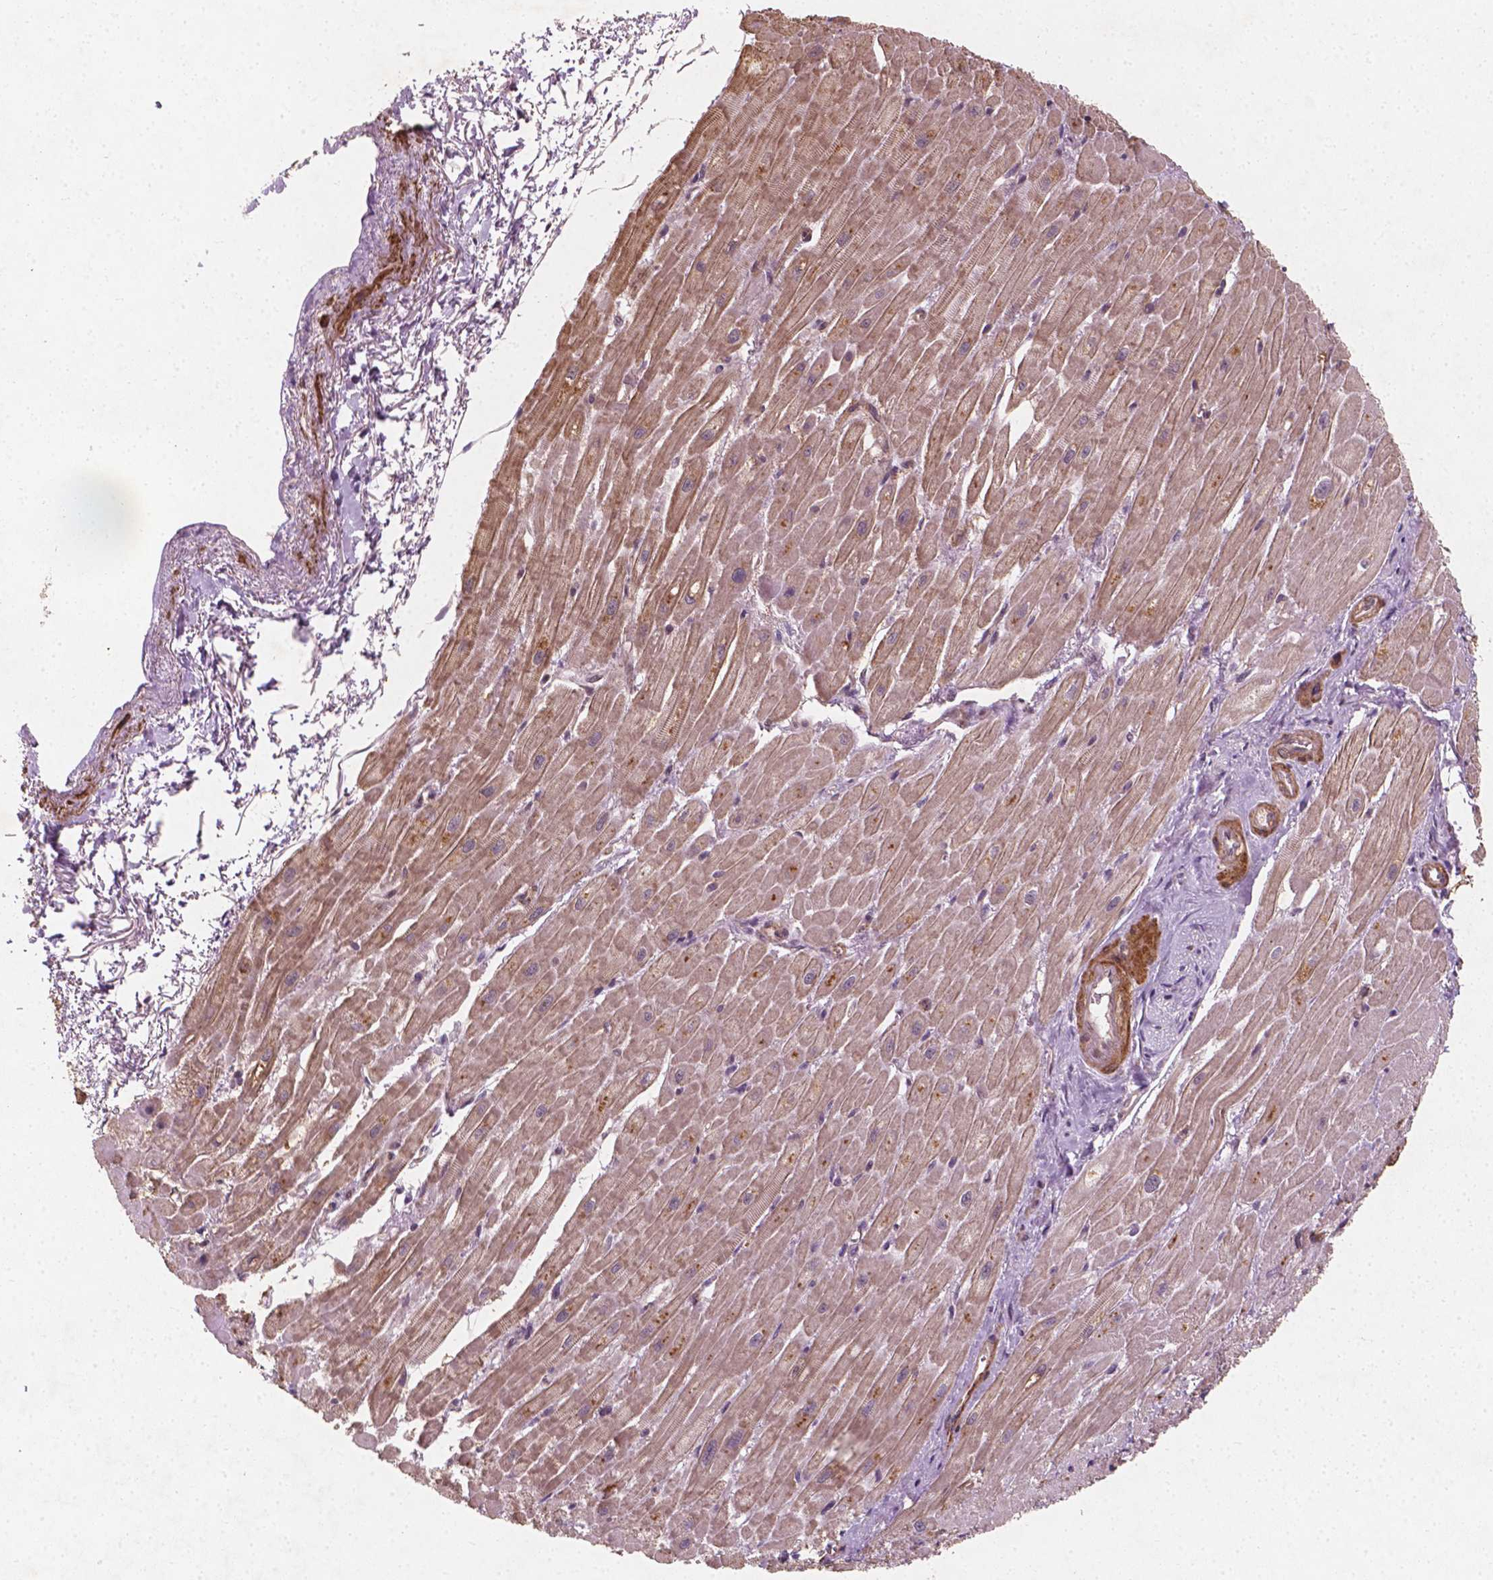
{"staining": {"intensity": "moderate", "quantity": "25%-75%", "location": "cytoplasmic/membranous"}, "tissue": "heart muscle", "cell_type": "Cardiomyocytes", "image_type": "normal", "snomed": [{"axis": "morphology", "description": "Normal tissue, NOS"}, {"axis": "topography", "description": "Heart"}], "caption": "A high-resolution histopathology image shows immunohistochemistry staining of normal heart muscle, which shows moderate cytoplasmic/membranous expression in about 25%-75% of cardiomyocytes. (DAB (3,3'-diaminobenzidine) IHC with brightfield microscopy, high magnification).", "gene": "CYFIP1", "patient": {"sex": "male", "age": 62}}